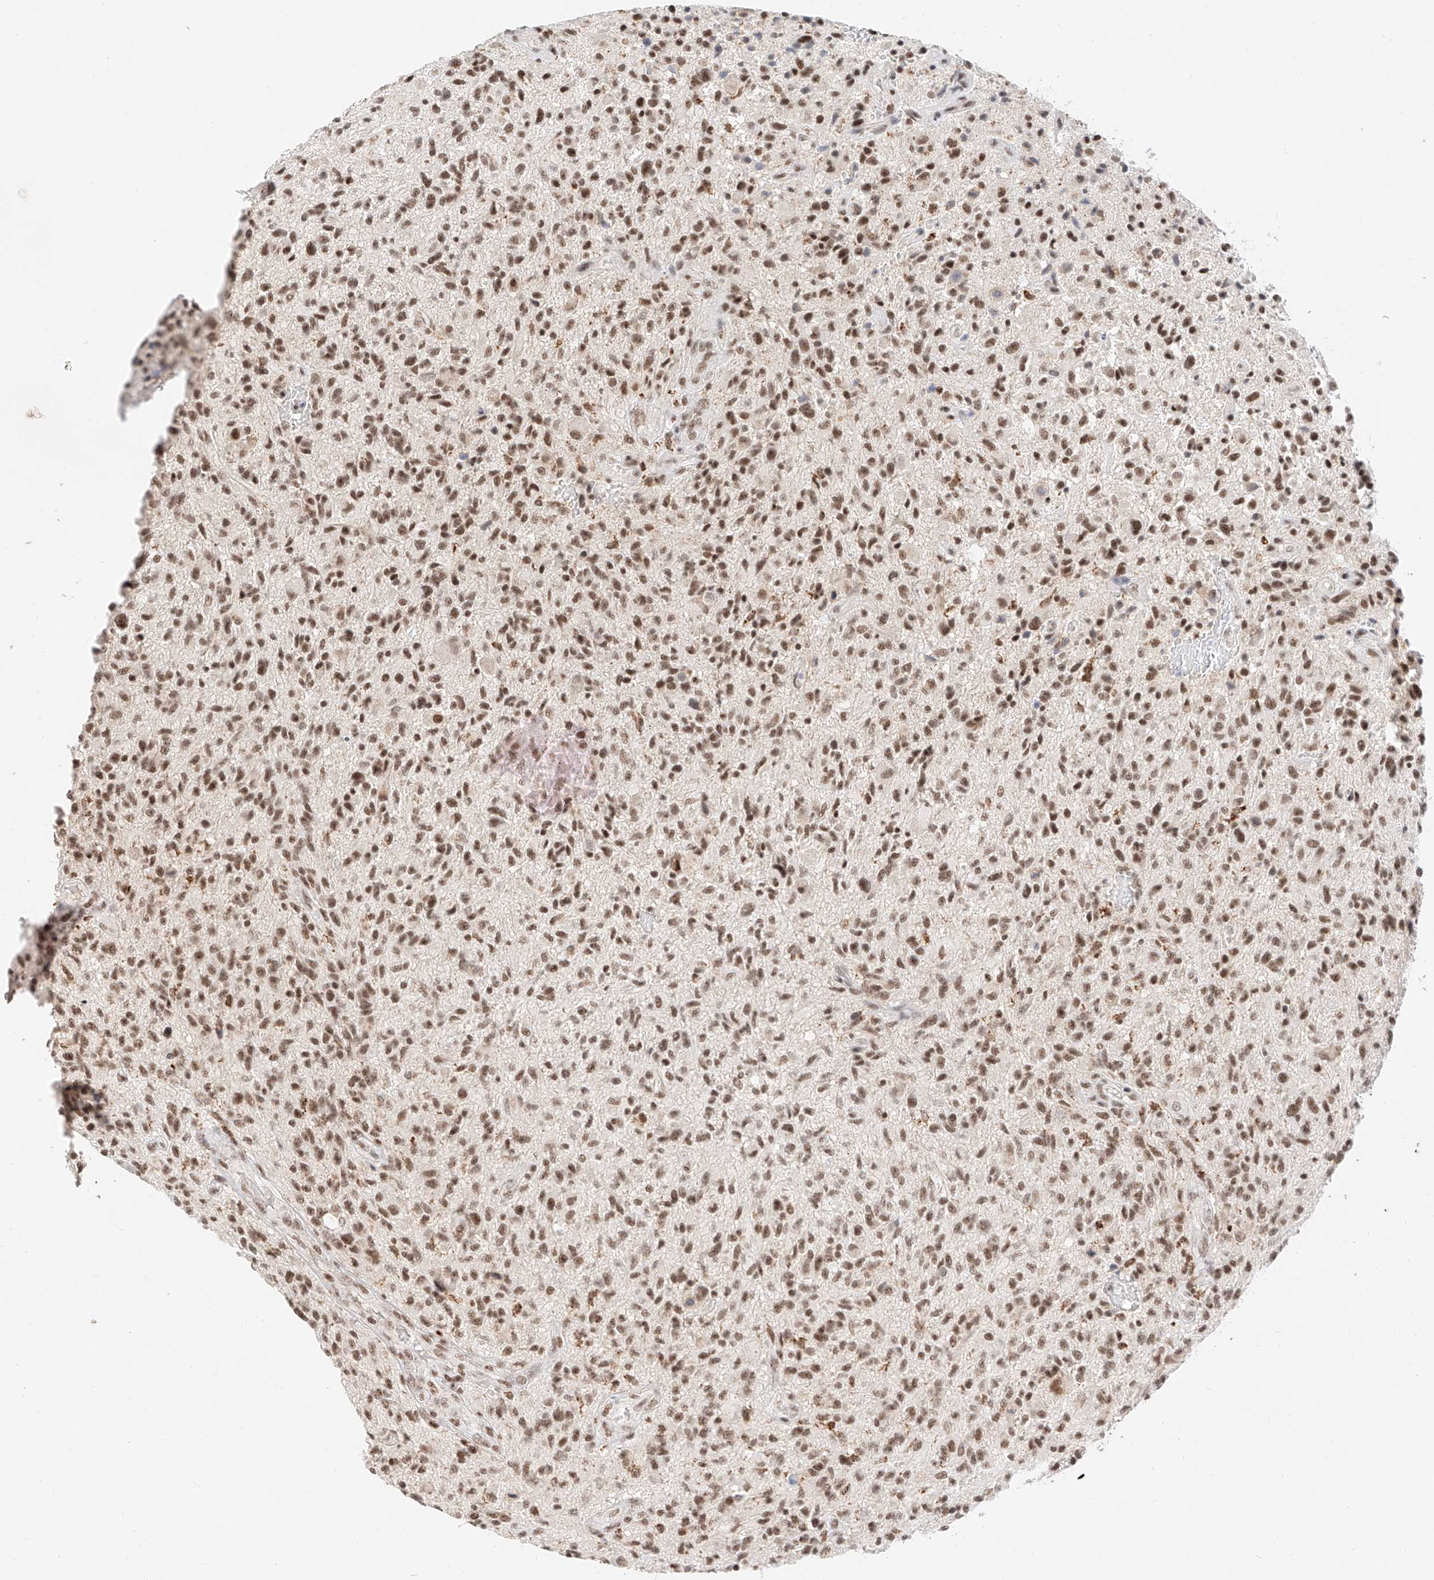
{"staining": {"intensity": "moderate", "quantity": ">75%", "location": "nuclear"}, "tissue": "glioma", "cell_type": "Tumor cells", "image_type": "cancer", "snomed": [{"axis": "morphology", "description": "Glioma, malignant, High grade"}, {"axis": "topography", "description": "Brain"}], "caption": "High-grade glioma (malignant) stained for a protein displays moderate nuclear positivity in tumor cells. (DAB IHC, brown staining for protein, blue staining for nuclei).", "gene": "NRF1", "patient": {"sex": "male", "age": 47}}